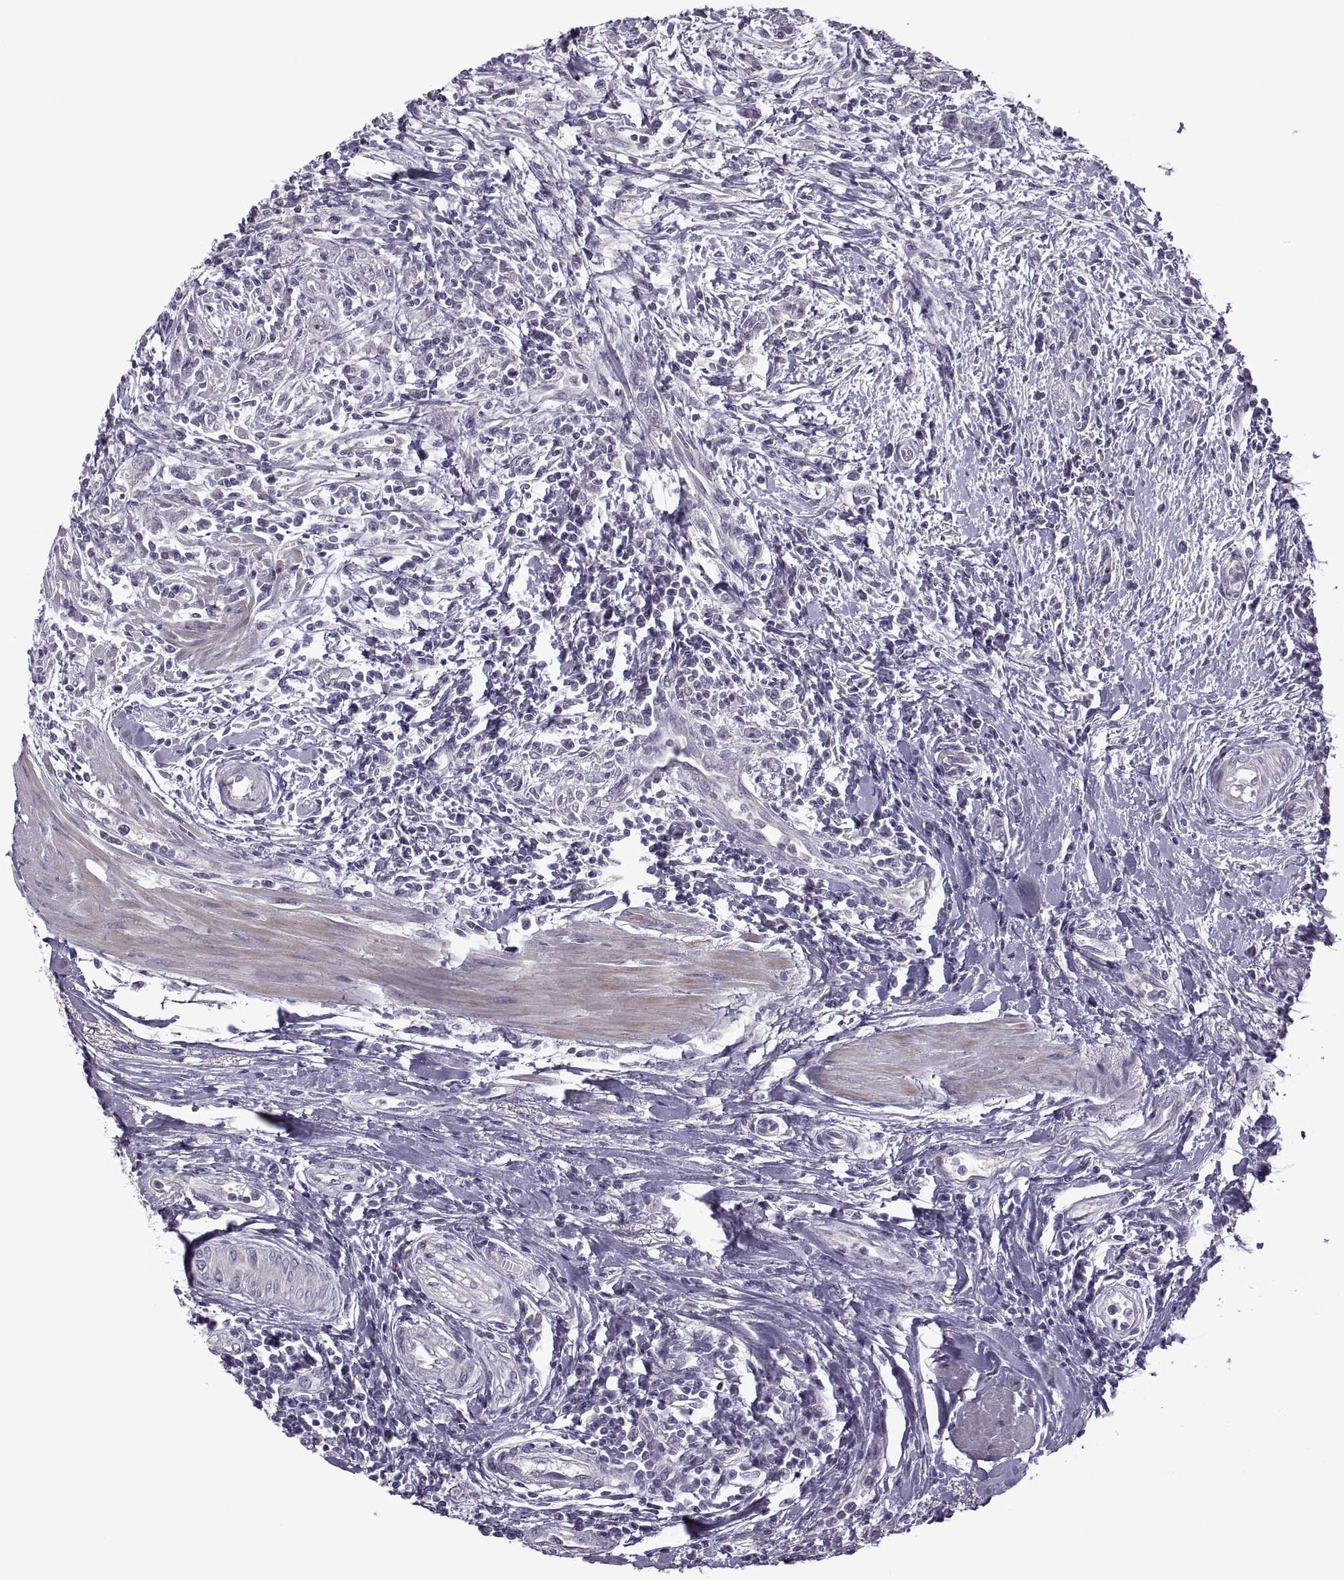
{"staining": {"intensity": "negative", "quantity": "none", "location": "none"}, "tissue": "urothelial cancer", "cell_type": "Tumor cells", "image_type": "cancer", "snomed": [{"axis": "morphology", "description": "Urothelial carcinoma, High grade"}, {"axis": "topography", "description": "Urinary bladder"}], "caption": "Immunohistochemical staining of human high-grade urothelial carcinoma demonstrates no significant positivity in tumor cells. (DAB (3,3'-diaminobenzidine) IHC, high magnification).", "gene": "RIPK4", "patient": {"sex": "male", "age": 83}}